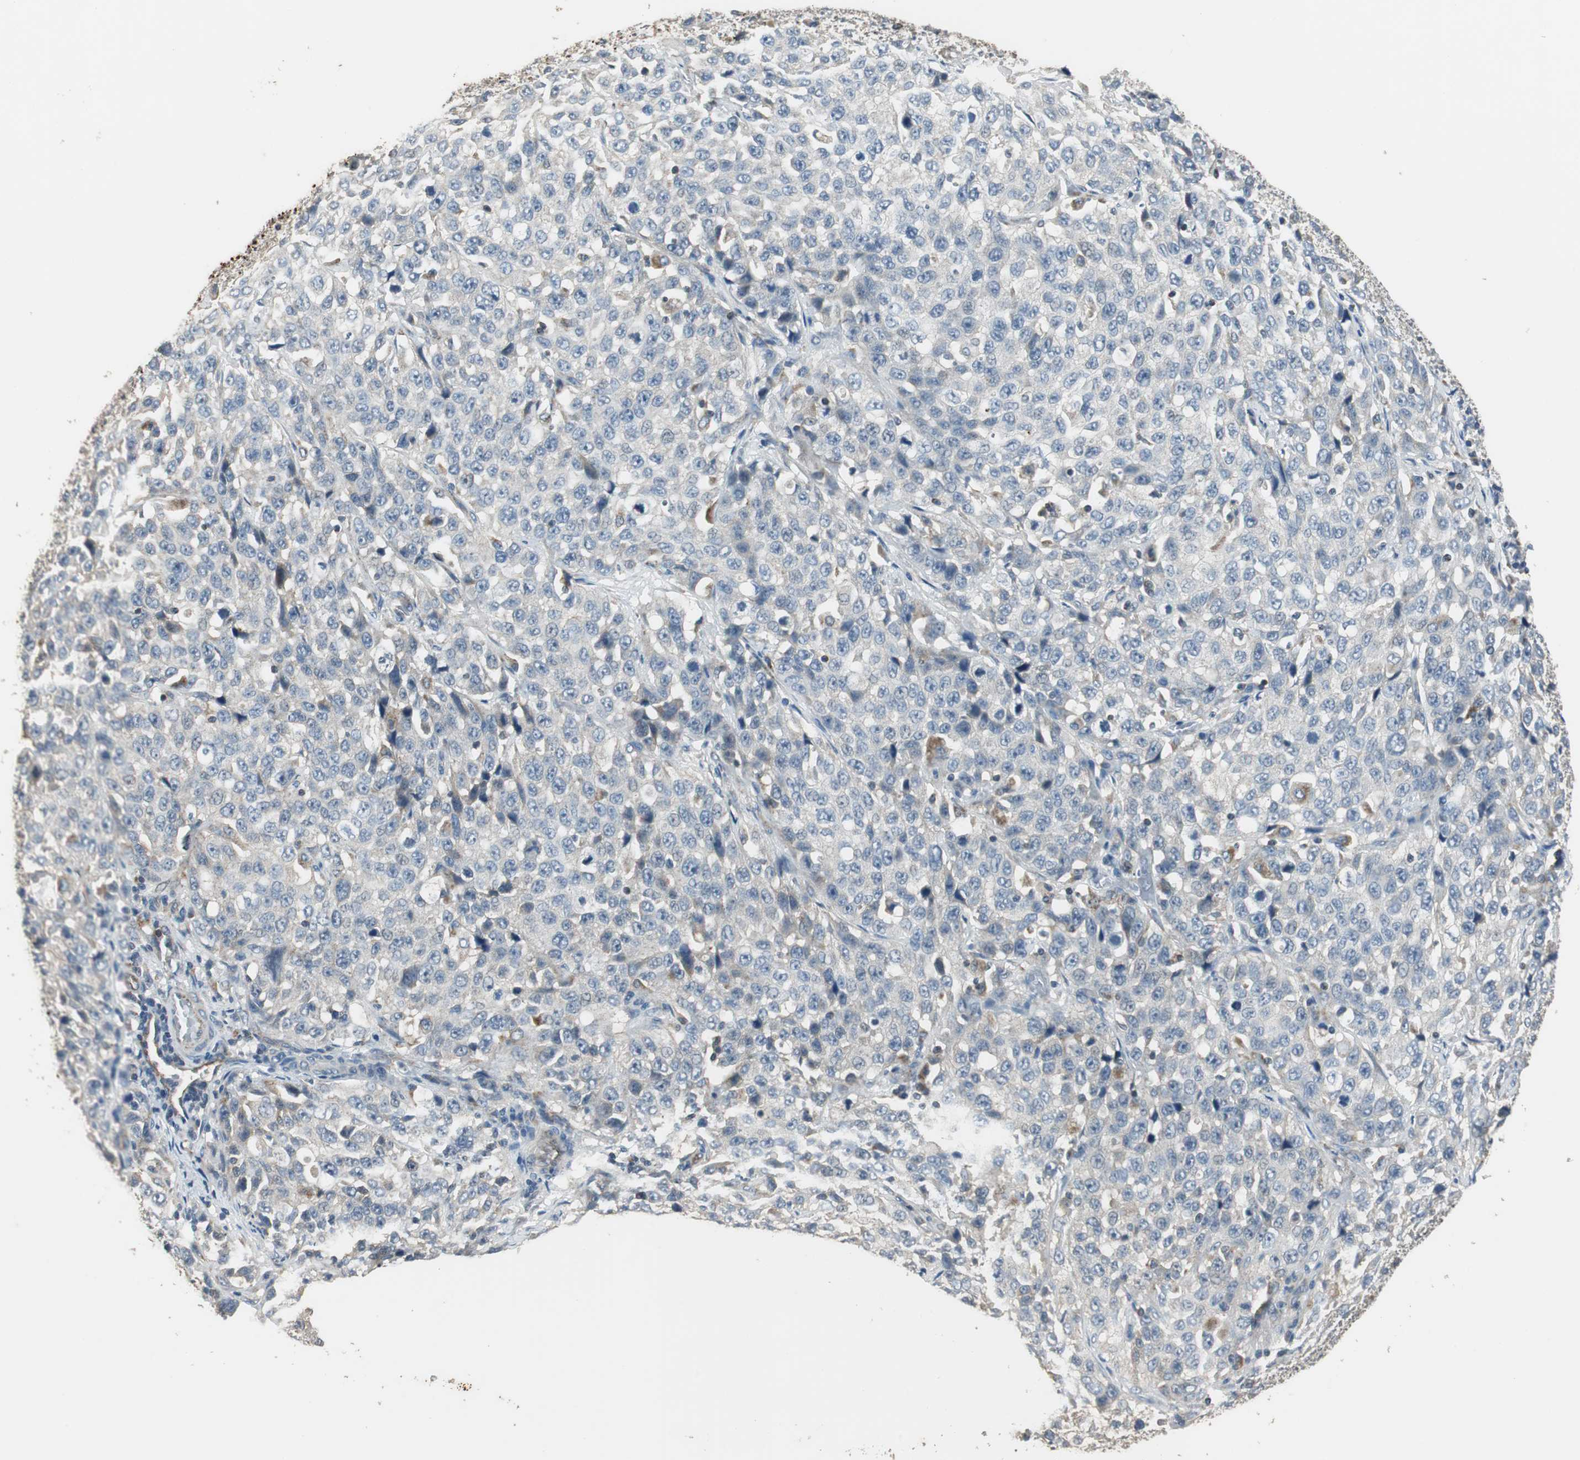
{"staining": {"intensity": "weak", "quantity": "<25%", "location": "cytoplasmic/membranous"}, "tissue": "stomach cancer", "cell_type": "Tumor cells", "image_type": "cancer", "snomed": [{"axis": "morphology", "description": "Normal tissue, NOS"}, {"axis": "morphology", "description": "Adenocarcinoma, NOS"}, {"axis": "topography", "description": "Stomach"}], "caption": "This is a photomicrograph of immunohistochemistry staining of stomach adenocarcinoma, which shows no expression in tumor cells.", "gene": "MSTO1", "patient": {"sex": "male", "age": 48}}